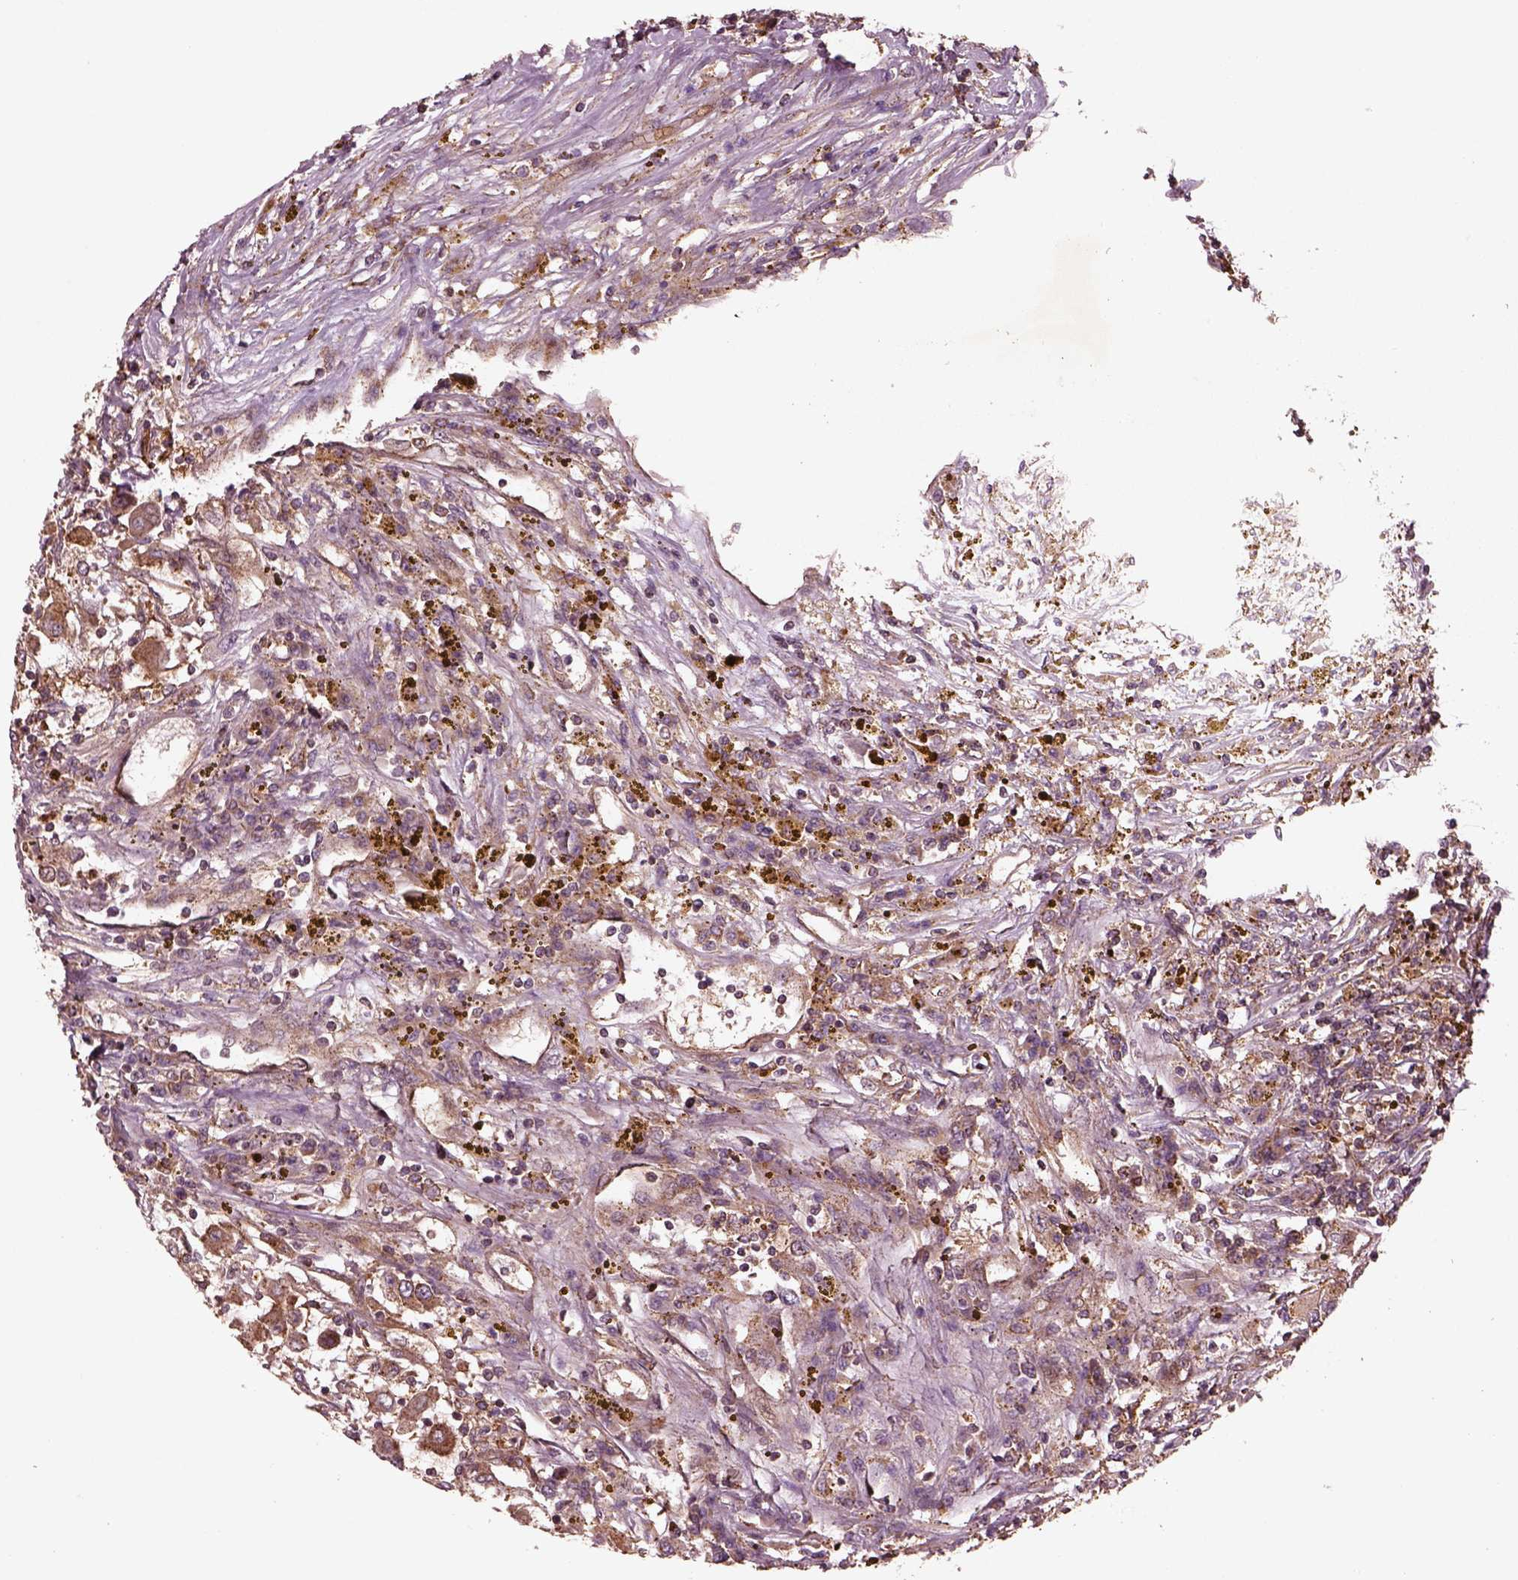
{"staining": {"intensity": "moderate", "quantity": "25%-75%", "location": "cytoplasmic/membranous"}, "tissue": "renal cancer", "cell_type": "Tumor cells", "image_type": "cancer", "snomed": [{"axis": "morphology", "description": "Adenocarcinoma, NOS"}, {"axis": "topography", "description": "Kidney"}], "caption": "Brown immunohistochemical staining in renal cancer (adenocarcinoma) displays moderate cytoplasmic/membranous staining in approximately 25%-75% of tumor cells.", "gene": "WASHC2A", "patient": {"sex": "female", "age": 67}}